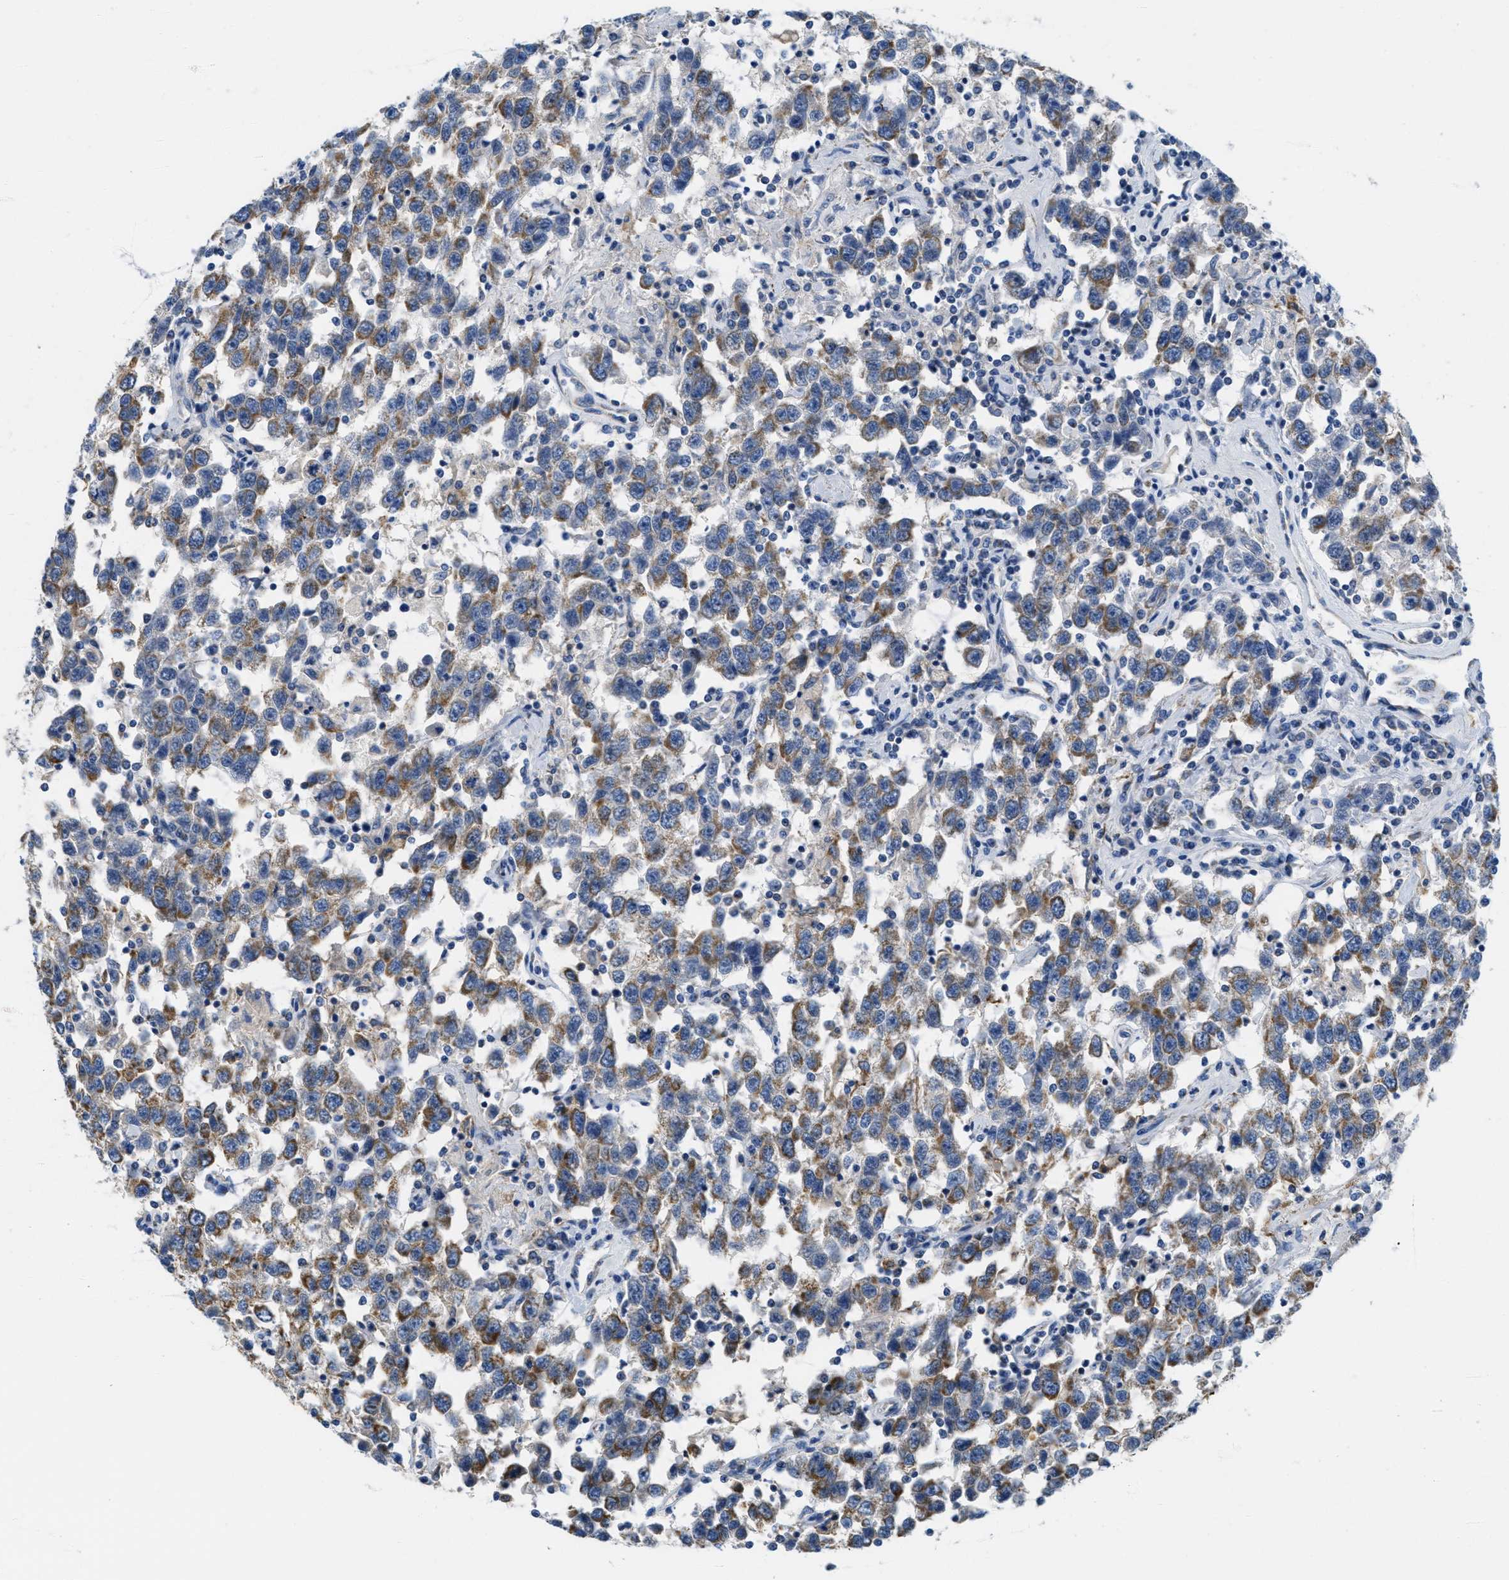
{"staining": {"intensity": "moderate", "quantity": ">75%", "location": "cytoplasmic/membranous"}, "tissue": "testis cancer", "cell_type": "Tumor cells", "image_type": "cancer", "snomed": [{"axis": "morphology", "description": "Seminoma, NOS"}, {"axis": "topography", "description": "Testis"}], "caption": "This is a micrograph of immunohistochemistry (IHC) staining of testis seminoma, which shows moderate positivity in the cytoplasmic/membranous of tumor cells.", "gene": "KCNJ5", "patient": {"sex": "male", "age": 41}}